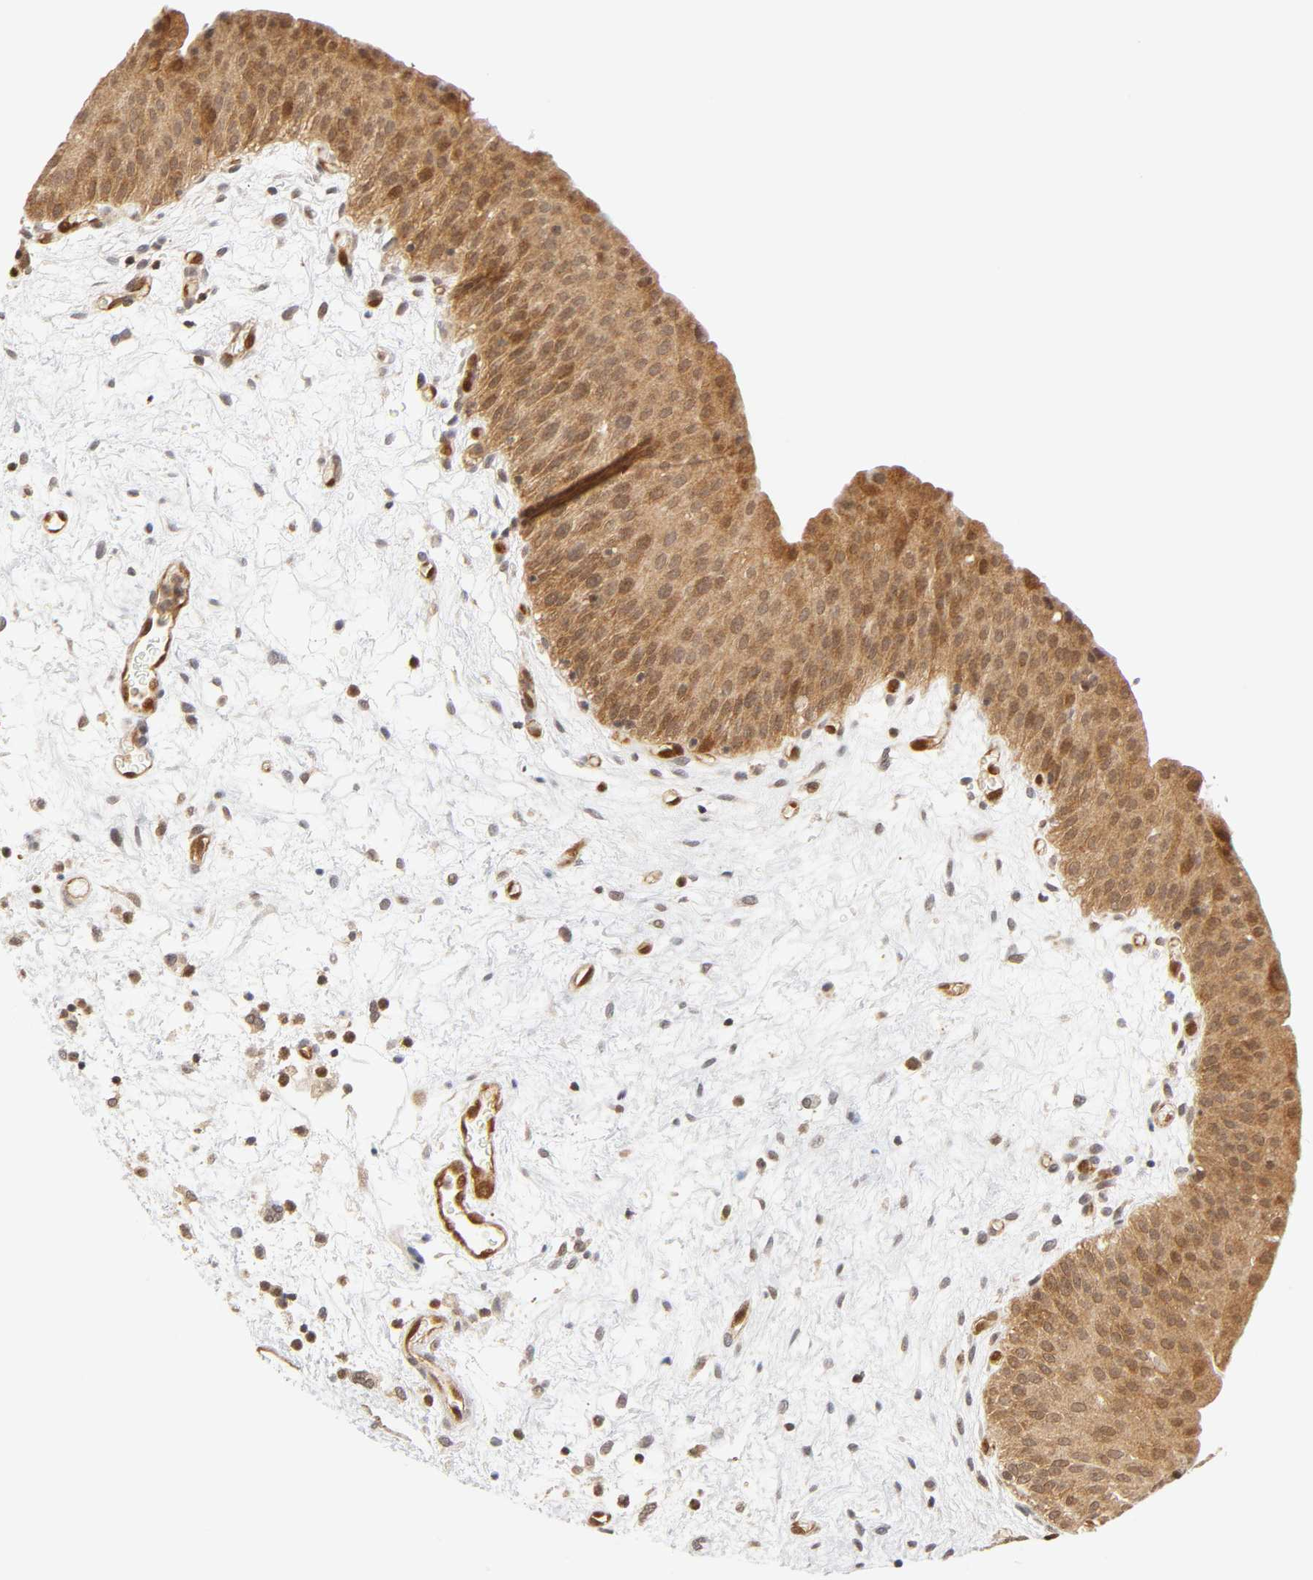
{"staining": {"intensity": "moderate", "quantity": ">75%", "location": "cytoplasmic/membranous,nuclear"}, "tissue": "urinary bladder", "cell_type": "Urothelial cells", "image_type": "normal", "snomed": [{"axis": "morphology", "description": "Normal tissue, NOS"}, {"axis": "morphology", "description": "Dysplasia, NOS"}, {"axis": "topography", "description": "Urinary bladder"}], "caption": "Immunohistochemical staining of benign human urinary bladder demonstrates >75% levels of moderate cytoplasmic/membranous,nuclear protein positivity in about >75% of urothelial cells.", "gene": "CDC37", "patient": {"sex": "male", "age": 35}}